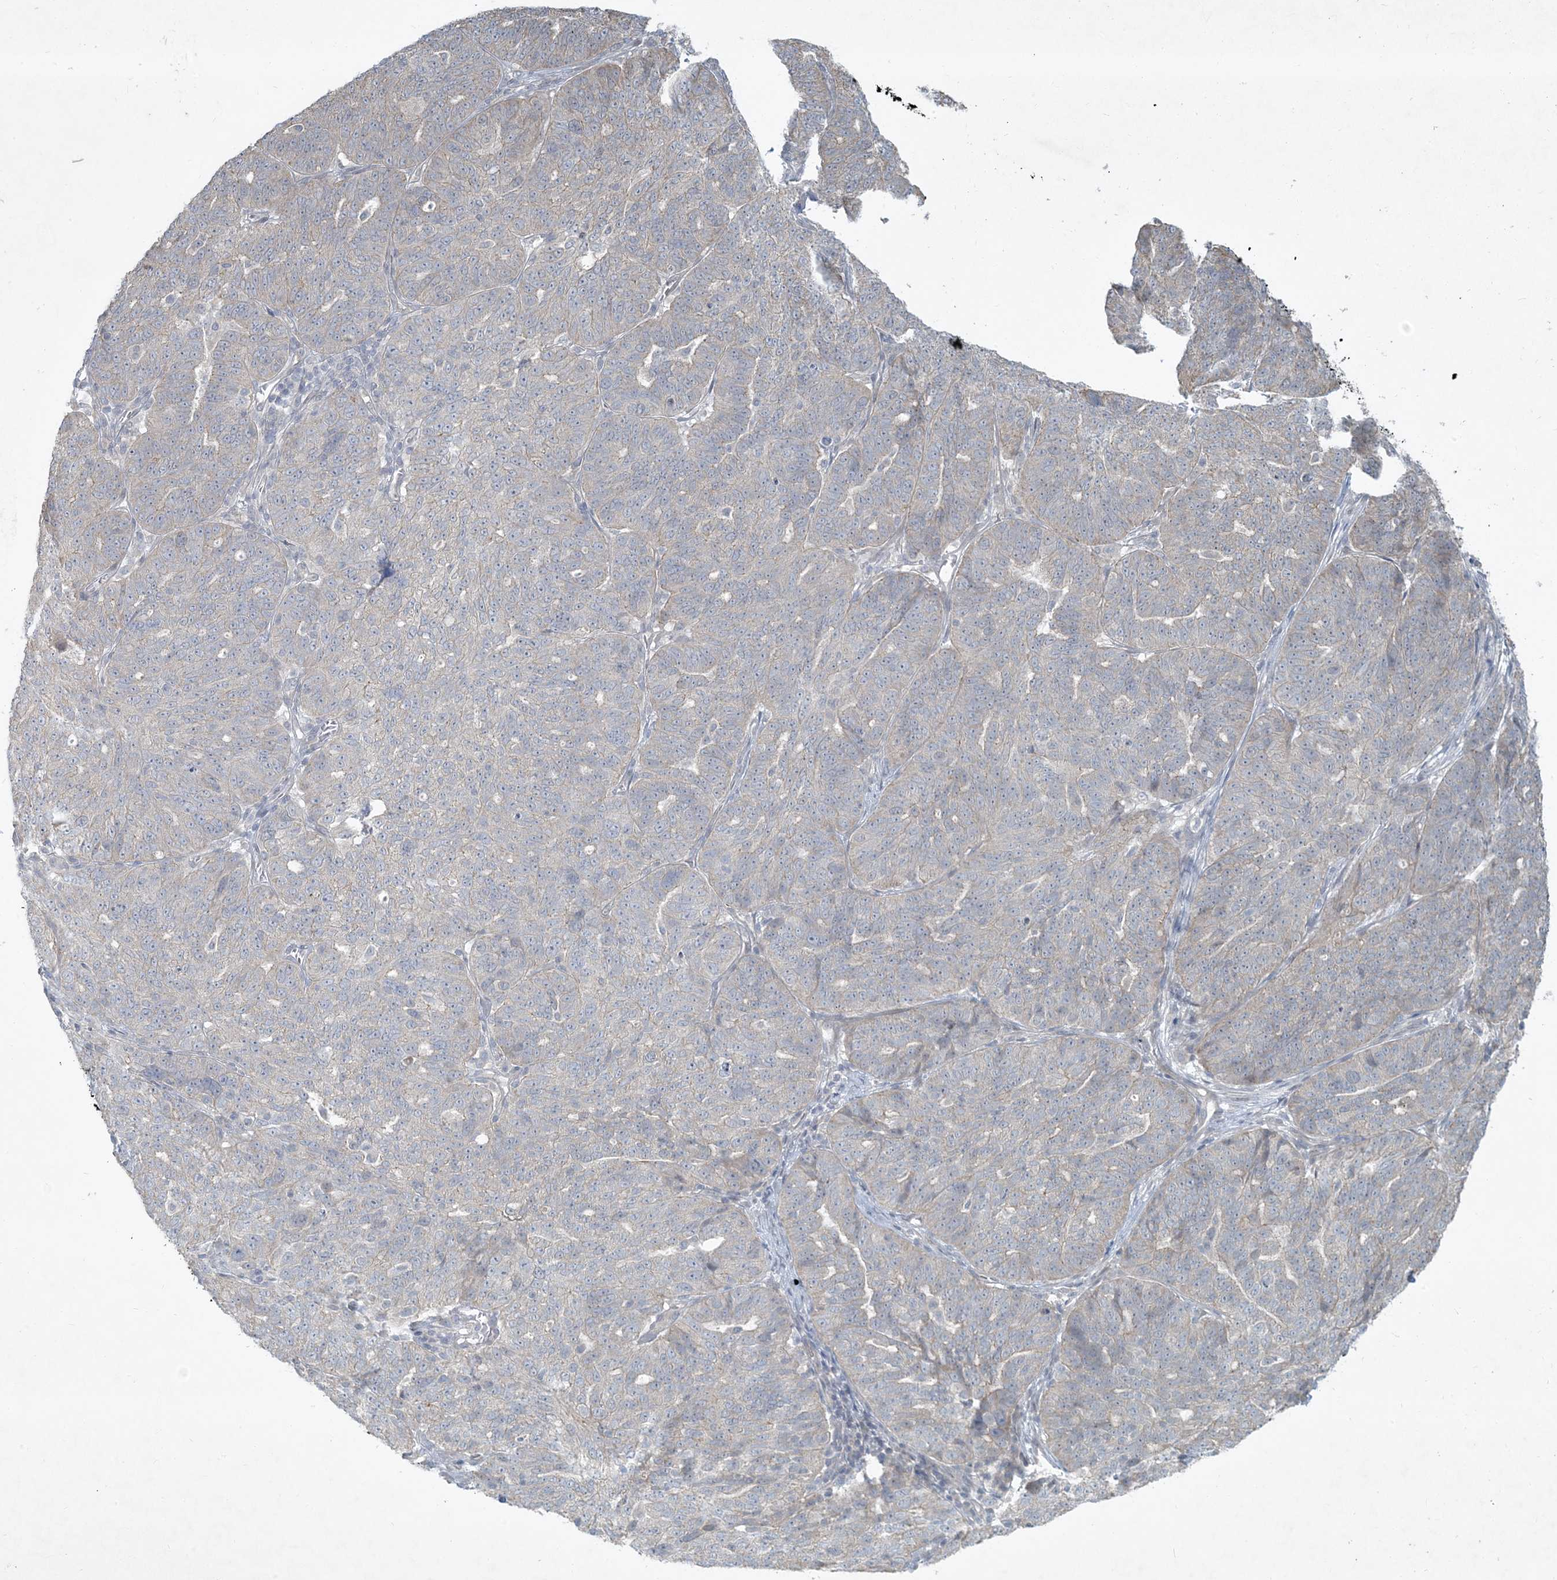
{"staining": {"intensity": "negative", "quantity": "none", "location": "none"}, "tissue": "ovarian cancer", "cell_type": "Tumor cells", "image_type": "cancer", "snomed": [{"axis": "morphology", "description": "Cystadenocarcinoma, serous, NOS"}, {"axis": "topography", "description": "Ovary"}], "caption": "An image of human ovarian cancer (serous cystadenocarcinoma) is negative for staining in tumor cells.", "gene": "BCORL1", "patient": {"sex": "female", "age": 59}}